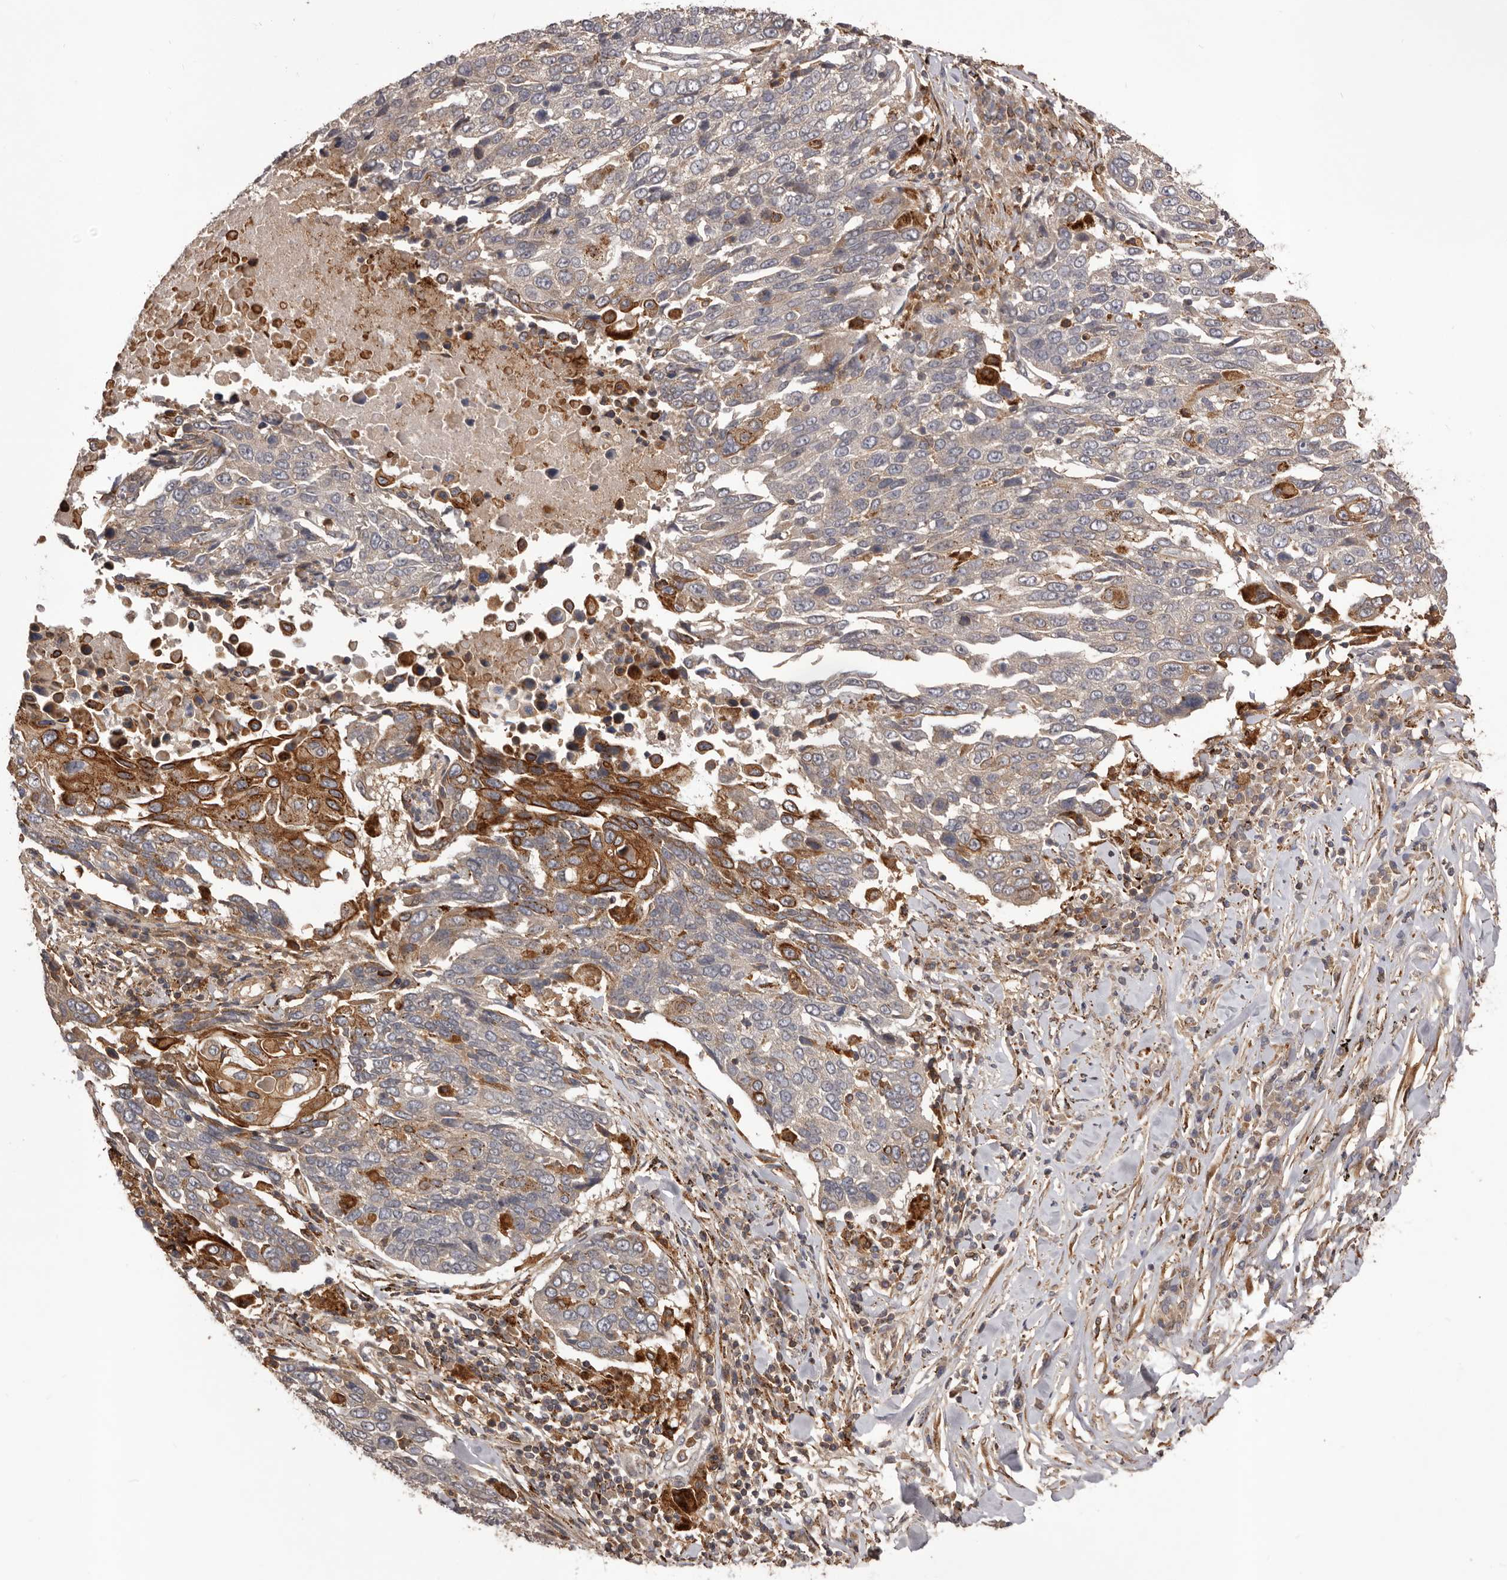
{"staining": {"intensity": "moderate", "quantity": "<25%", "location": "cytoplasmic/membranous"}, "tissue": "lung cancer", "cell_type": "Tumor cells", "image_type": "cancer", "snomed": [{"axis": "morphology", "description": "Squamous cell carcinoma, NOS"}, {"axis": "topography", "description": "Lung"}], "caption": "Human lung cancer (squamous cell carcinoma) stained with a protein marker reveals moderate staining in tumor cells.", "gene": "GLIPR2", "patient": {"sex": "male", "age": 66}}